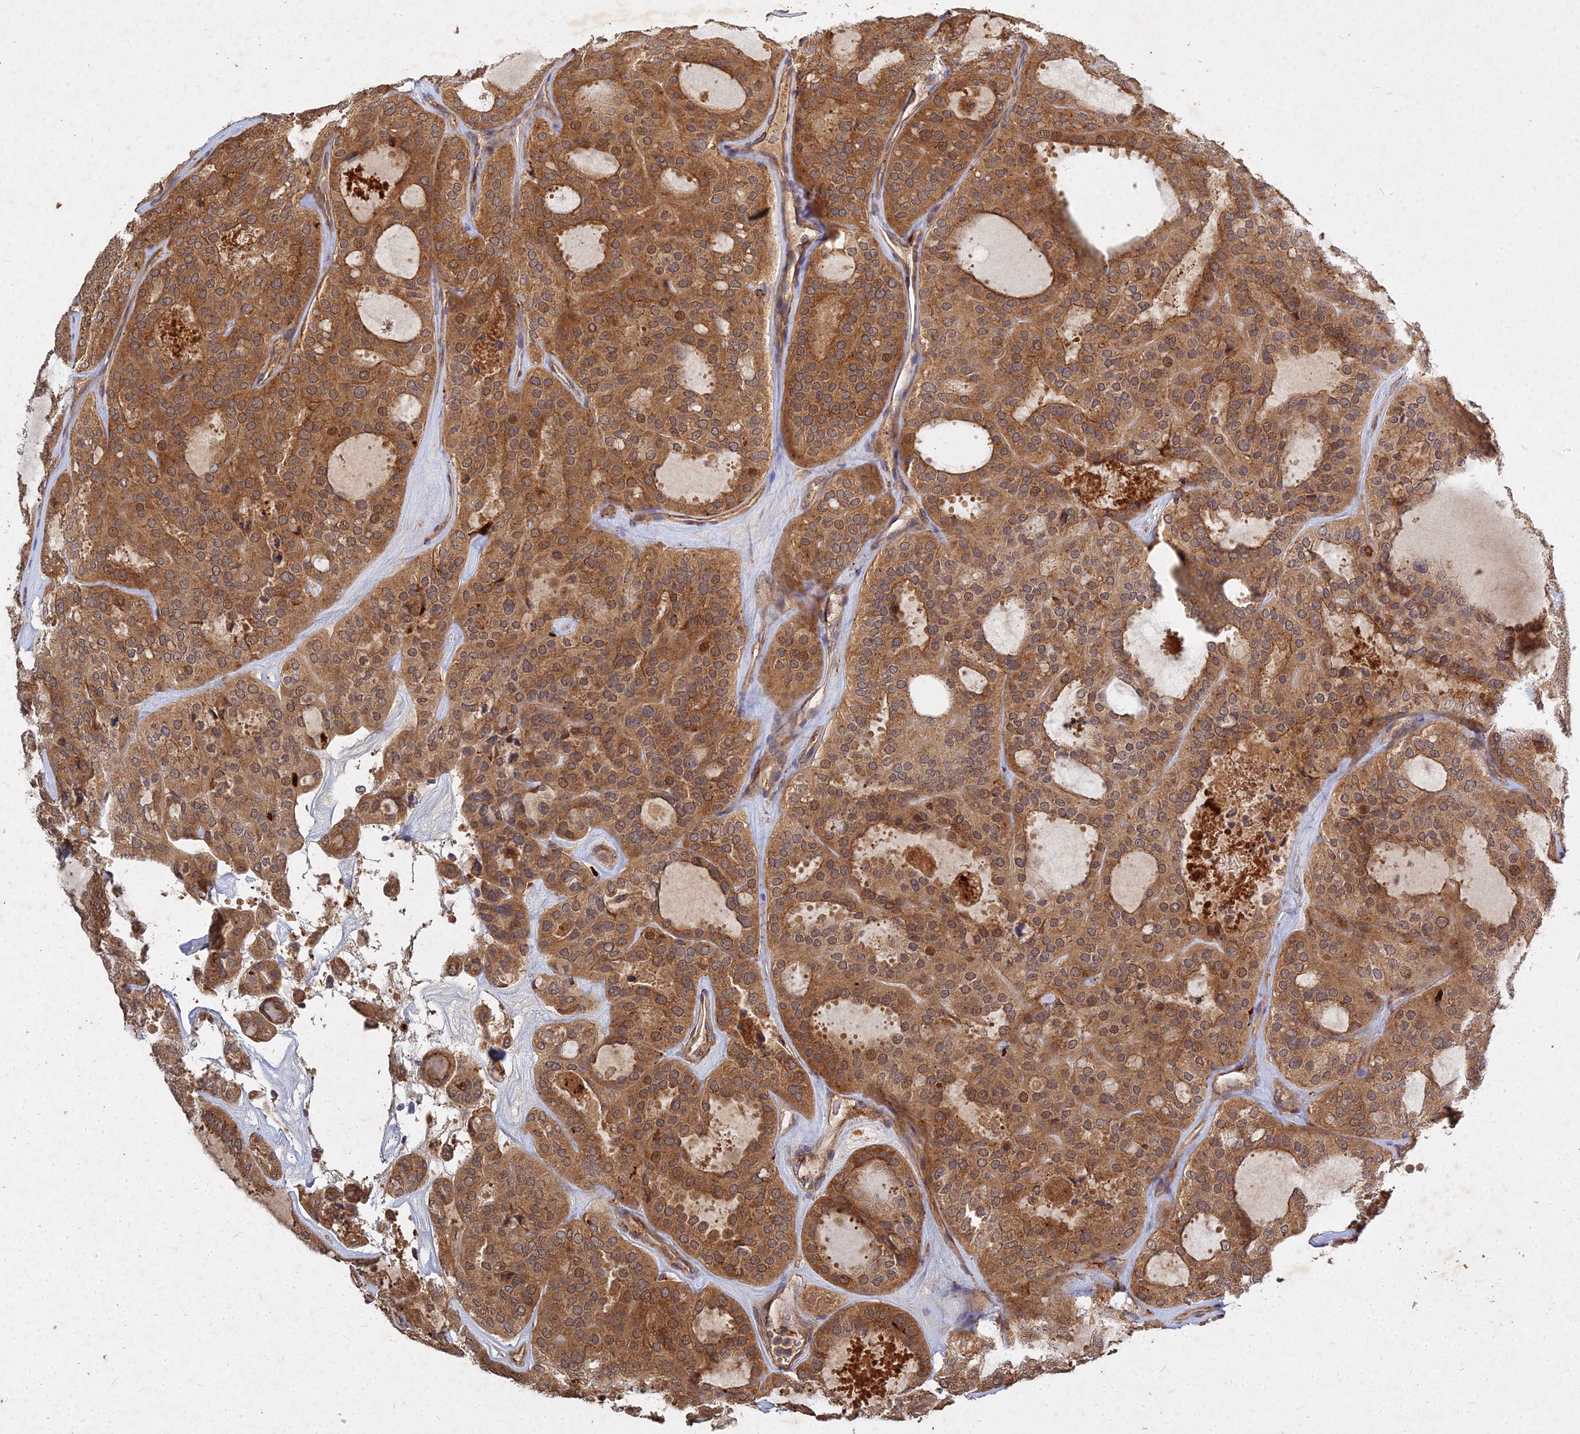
{"staining": {"intensity": "moderate", "quantity": ">75%", "location": "cytoplasmic/membranous"}, "tissue": "thyroid cancer", "cell_type": "Tumor cells", "image_type": "cancer", "snomed": [{"axis": "morphology", "description": "Follicular adenoma carcinoma, NOS"}, {"axis": "topography", "description": "Thyroid gland"}], "caption": "Approximately >75% of tumor cells in follicular adenoma carcinoma (thyroid) display moderate cytoplasmic/membranous protein expression as visualized by brown immunohistochemical staining.", "gene": "UBE2W", "patient": {"sex": "male", "age": 75}}